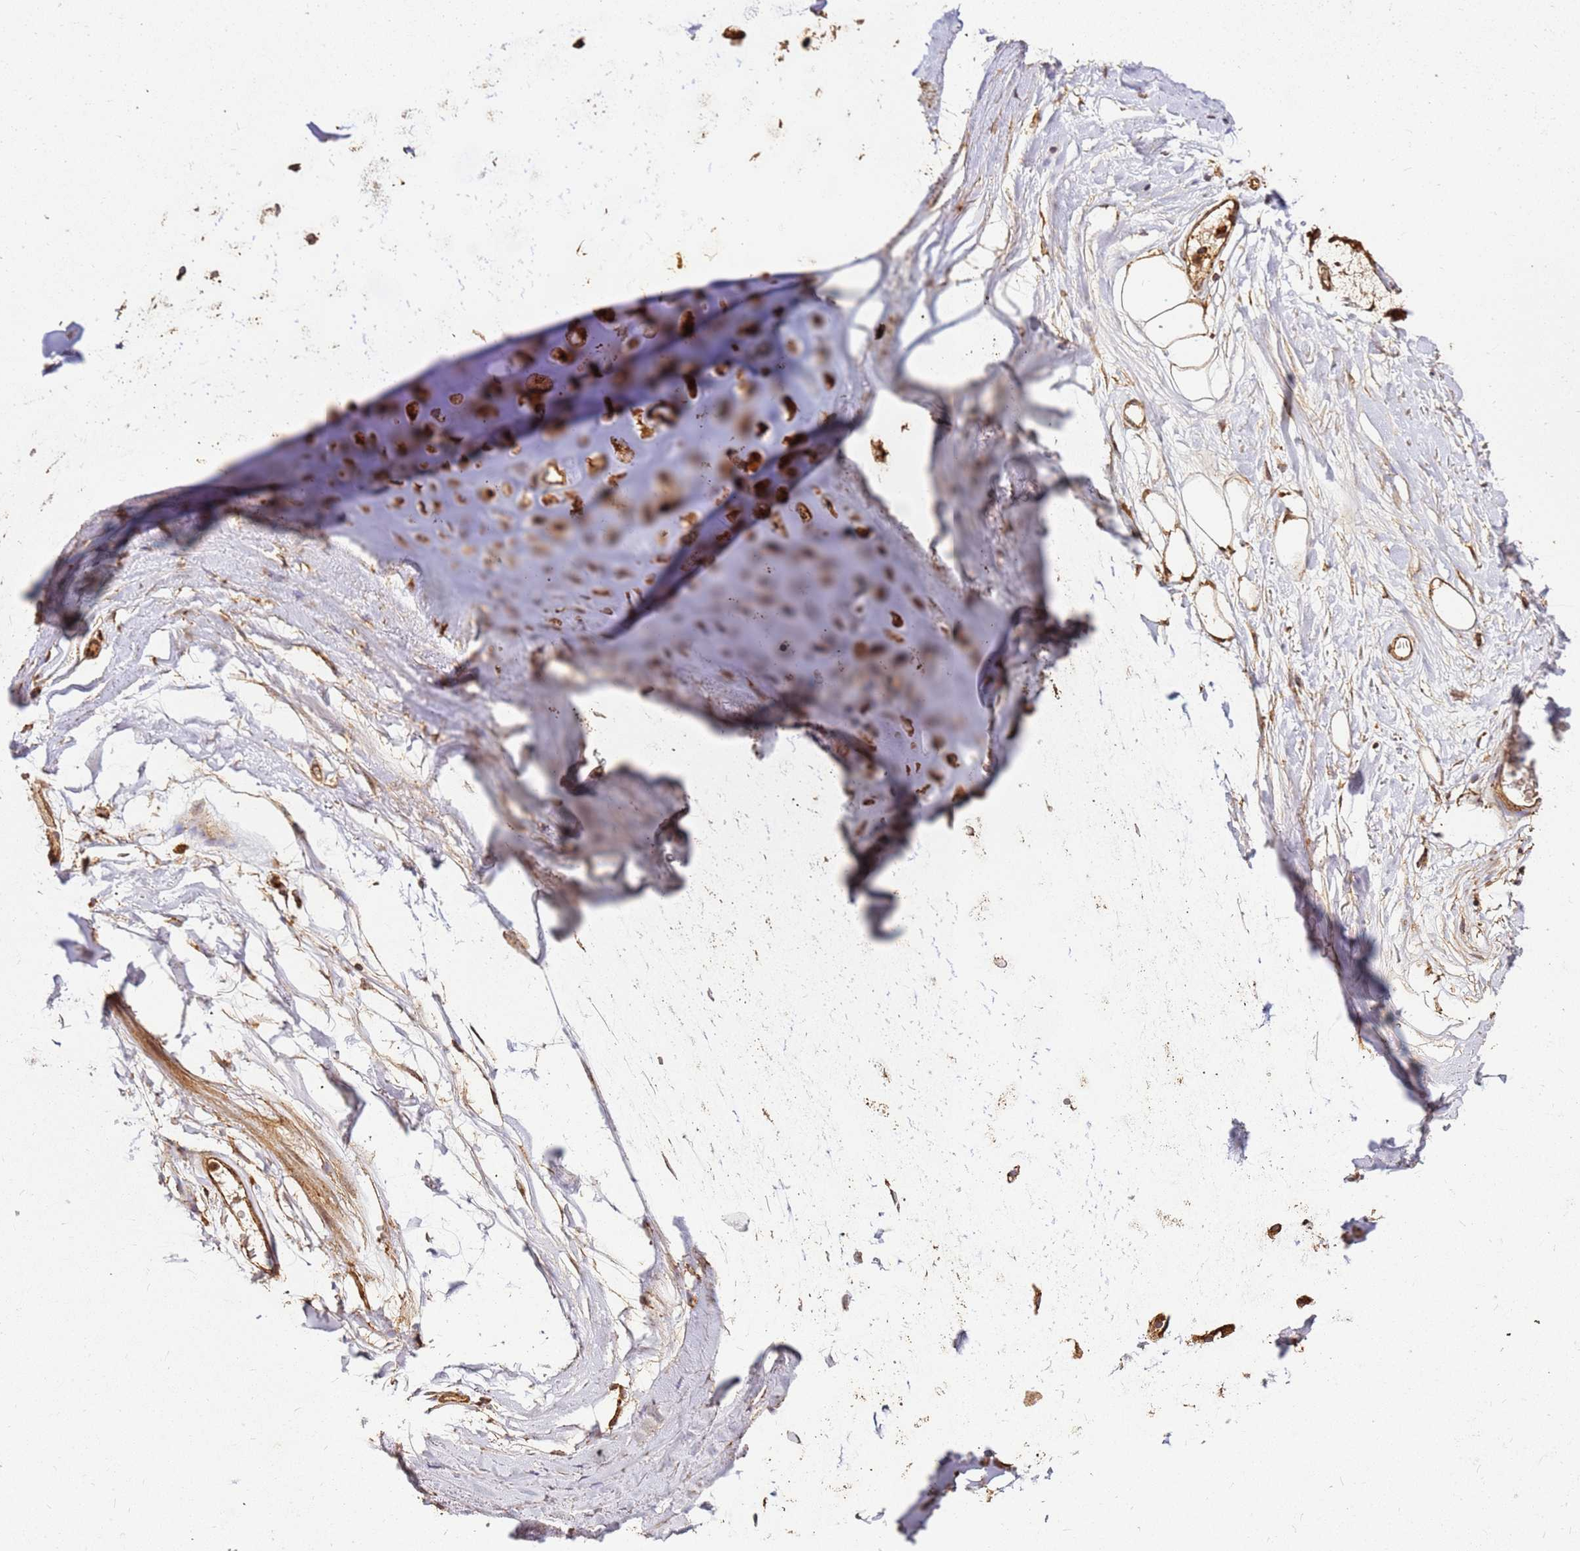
{"staining": {"intensity": "strong", "quantity": ">75%", "location": "cytoplasmic/membranous"}, "tissue": "adipose tissue", "cell_type": "Adipocytes", "image_type": "normal", "snomed": [{"axis": "morphology", "description": "Normal tissue, NOS"}, {"axis": "topography", "description": "Lymph node"}, {"axis": "topography", "description": "Bronchus"}], "caption": "High-power microscopy captured an immunohistochemistry micrograph of unremarkable adipose tissue, revealing strong cytoplasmic/membranous positivity in approximately >75% of adipocytes.", "gene": "DVL3", "patient": {"sex": "male", "age": 63}}